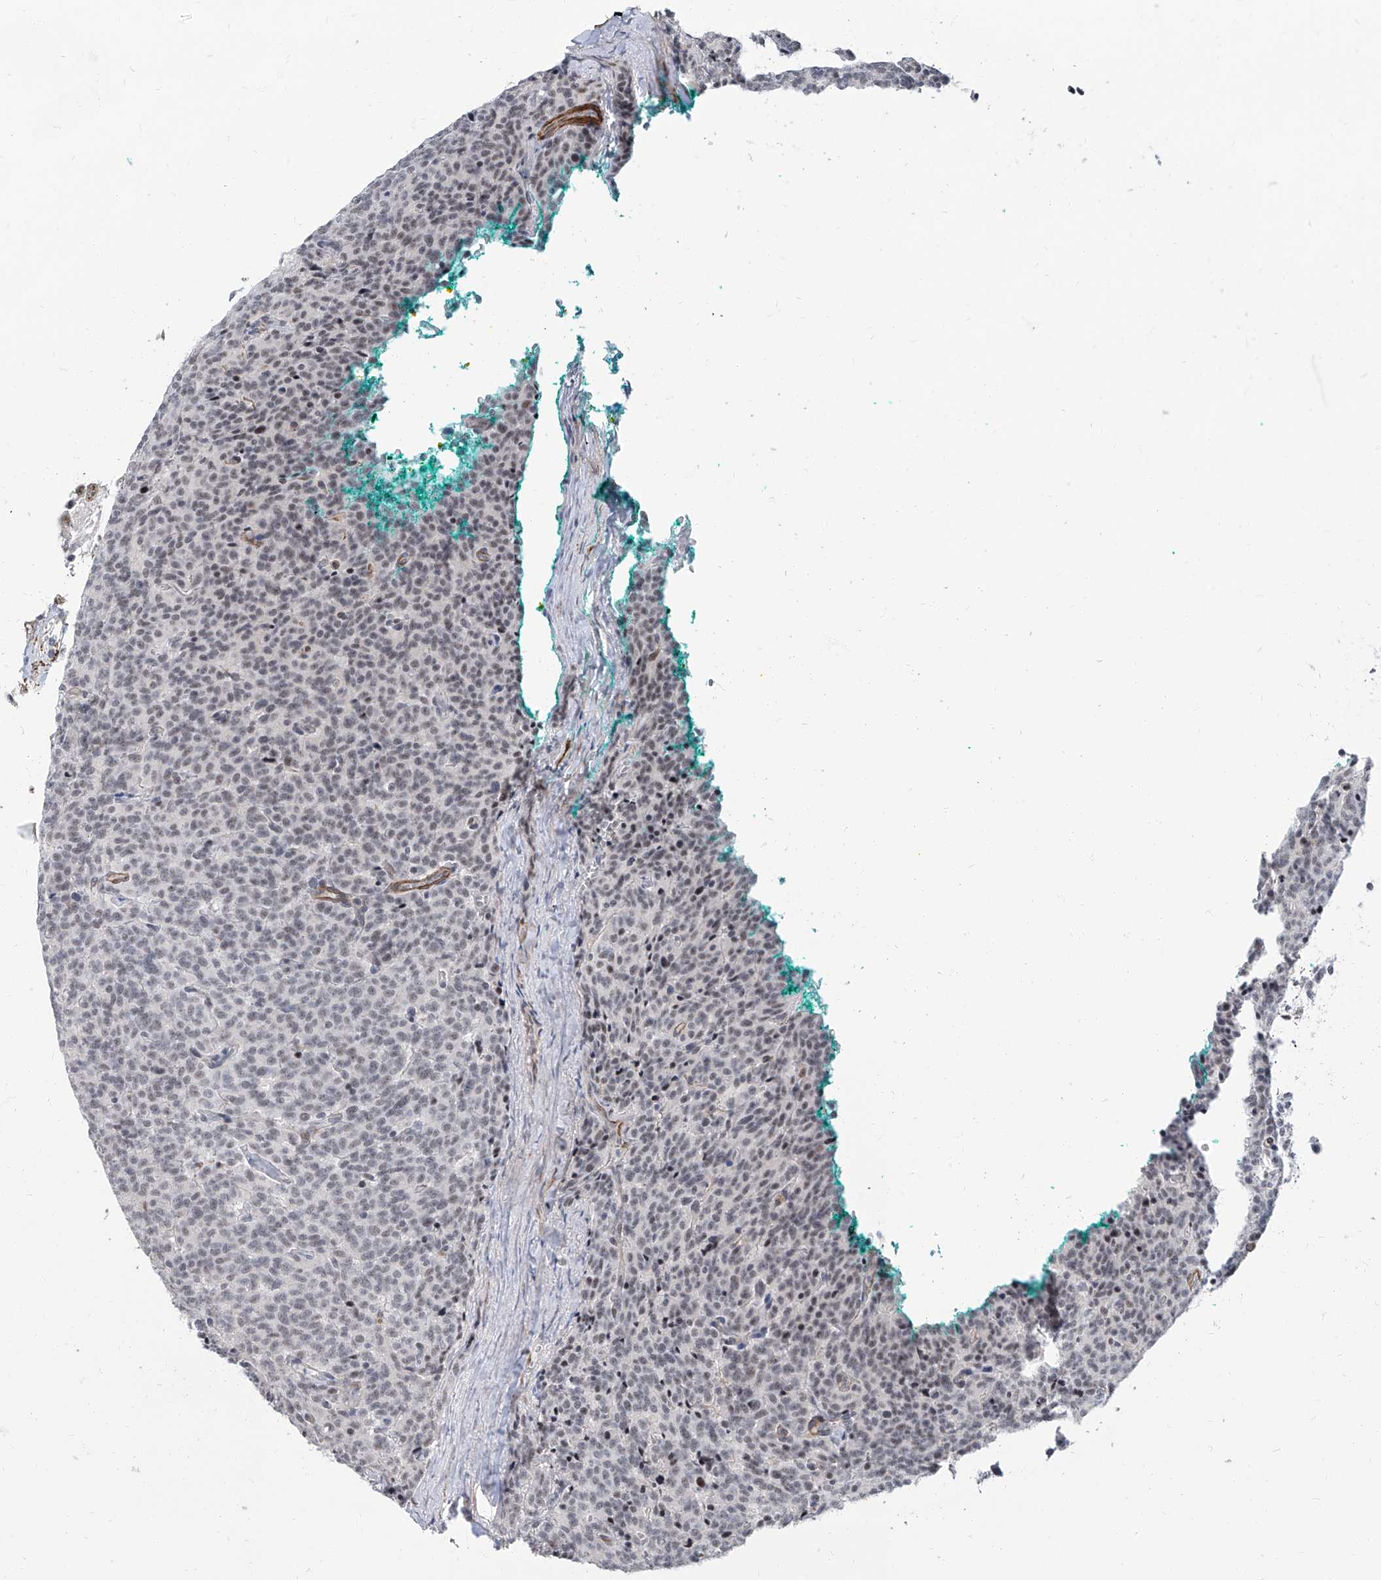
{"staining": {"intensity": "negative", "quantity": "none", "location": "none"}, "tissue": "carcinoid", "cell_type": "Tumor cells", "image_type": "cancer", "snomed": [{"axis": "morphology", "description": "Carcinoid, malignant, NOS"}, {"axis": "topography", "description": "Lung"}], "caption": "This is an IHC image of malignant carcinoid. There is no staining in tumor cells.", "gene": "TXLNB", "patient": {"sex": "female", "age": 46}}